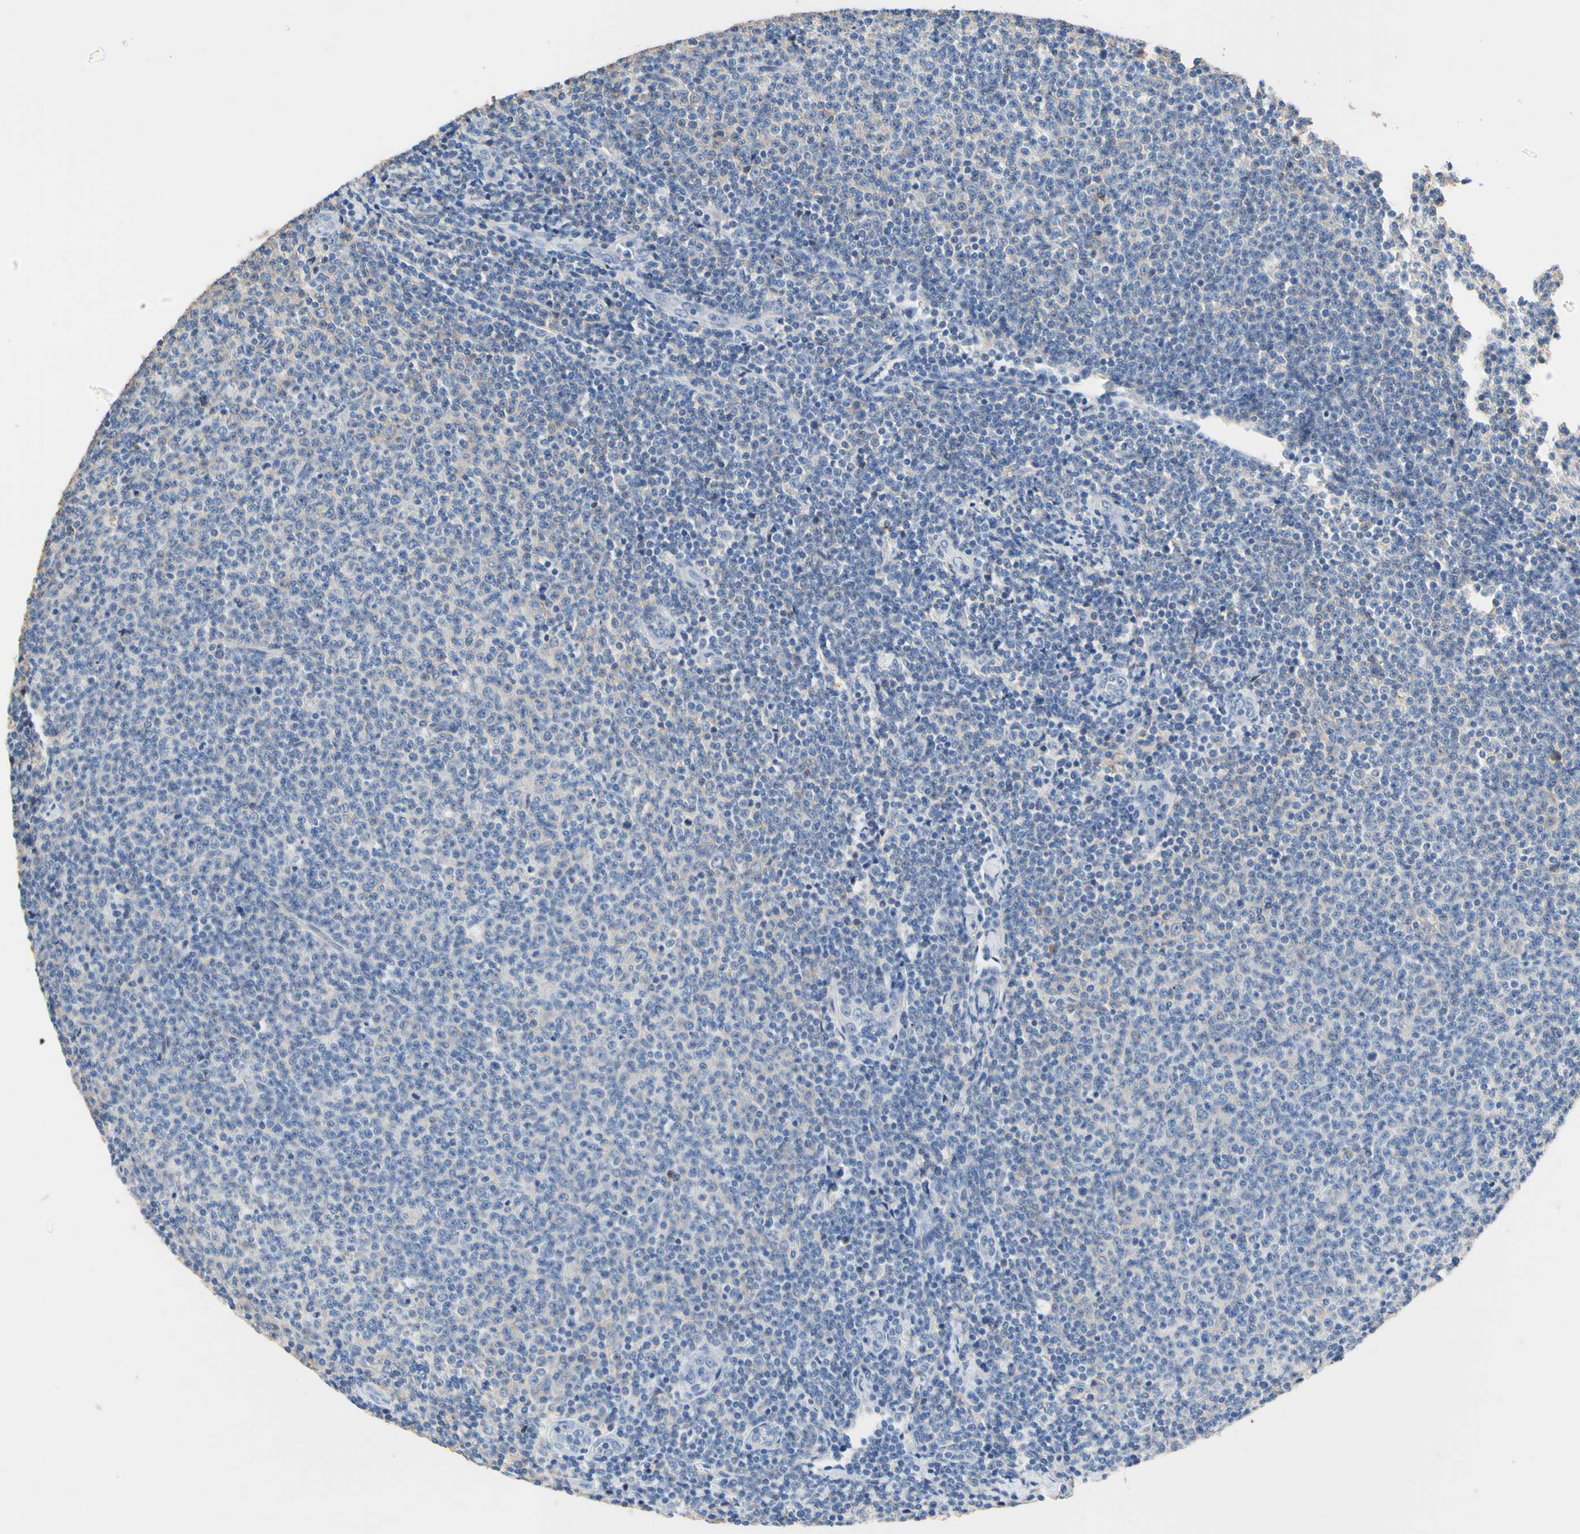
{"staining": {"intensity": "negative", "quantity": "none", "location": "none"}, "tissue": "lymphoma", "cell_type": "Tumor cells", "image_type": "cancer", "snomed": [{"axis": "morphology", "description": "Malignant lymphoma, non-Hodgkin's type, Low grade"}, {"axis": "topography", "description": "Lymph node"}], "caption": "DAB immunohistochemical staining of human malignant lymphoma, non-Hodgkin's type (low-grade) displays no significant staining in tumor cells. (Immunohistochemistry, brightfield microscopy, high magnification).", "gene": "PNKD", "patient": {"sex": "male", "age": 66}}